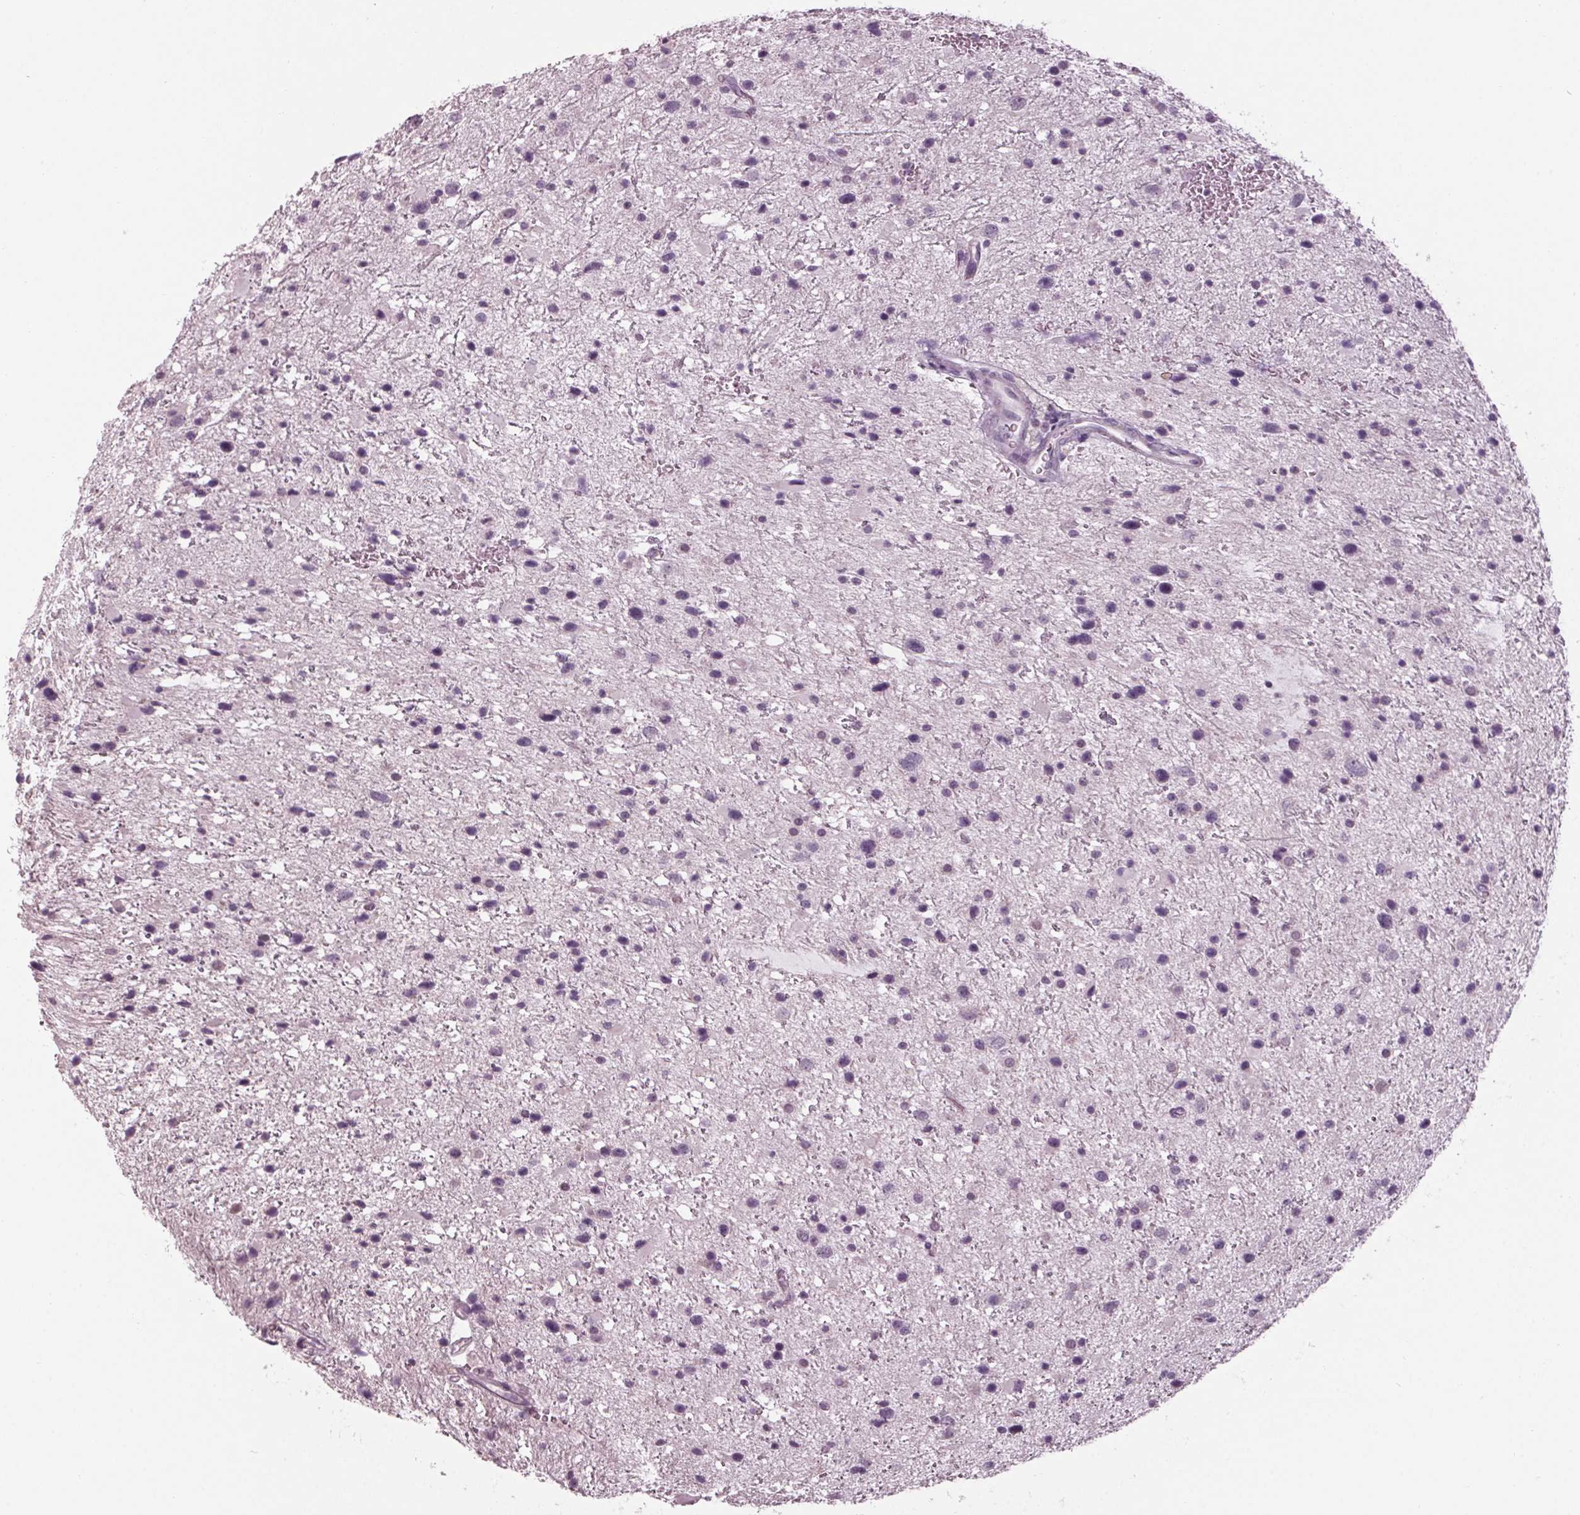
{"staining": {"intensity": "negative", "quantity": "none", "location": "none"}, "tissue": "glioma", "cell_type": "Tumor cells", "image_type": "cancer", "snomed": [{"axis": "morphology", "description": "Glioma, malignant, Low grade"}, {"axis": "topography", "description": "Brain"}], "caption": "The histopathology image shows no significant staining in tumor cells of malignant glioma (low-grade).", "gene": "TNNC2", "patient": {"sex": "female", "age": 32}}